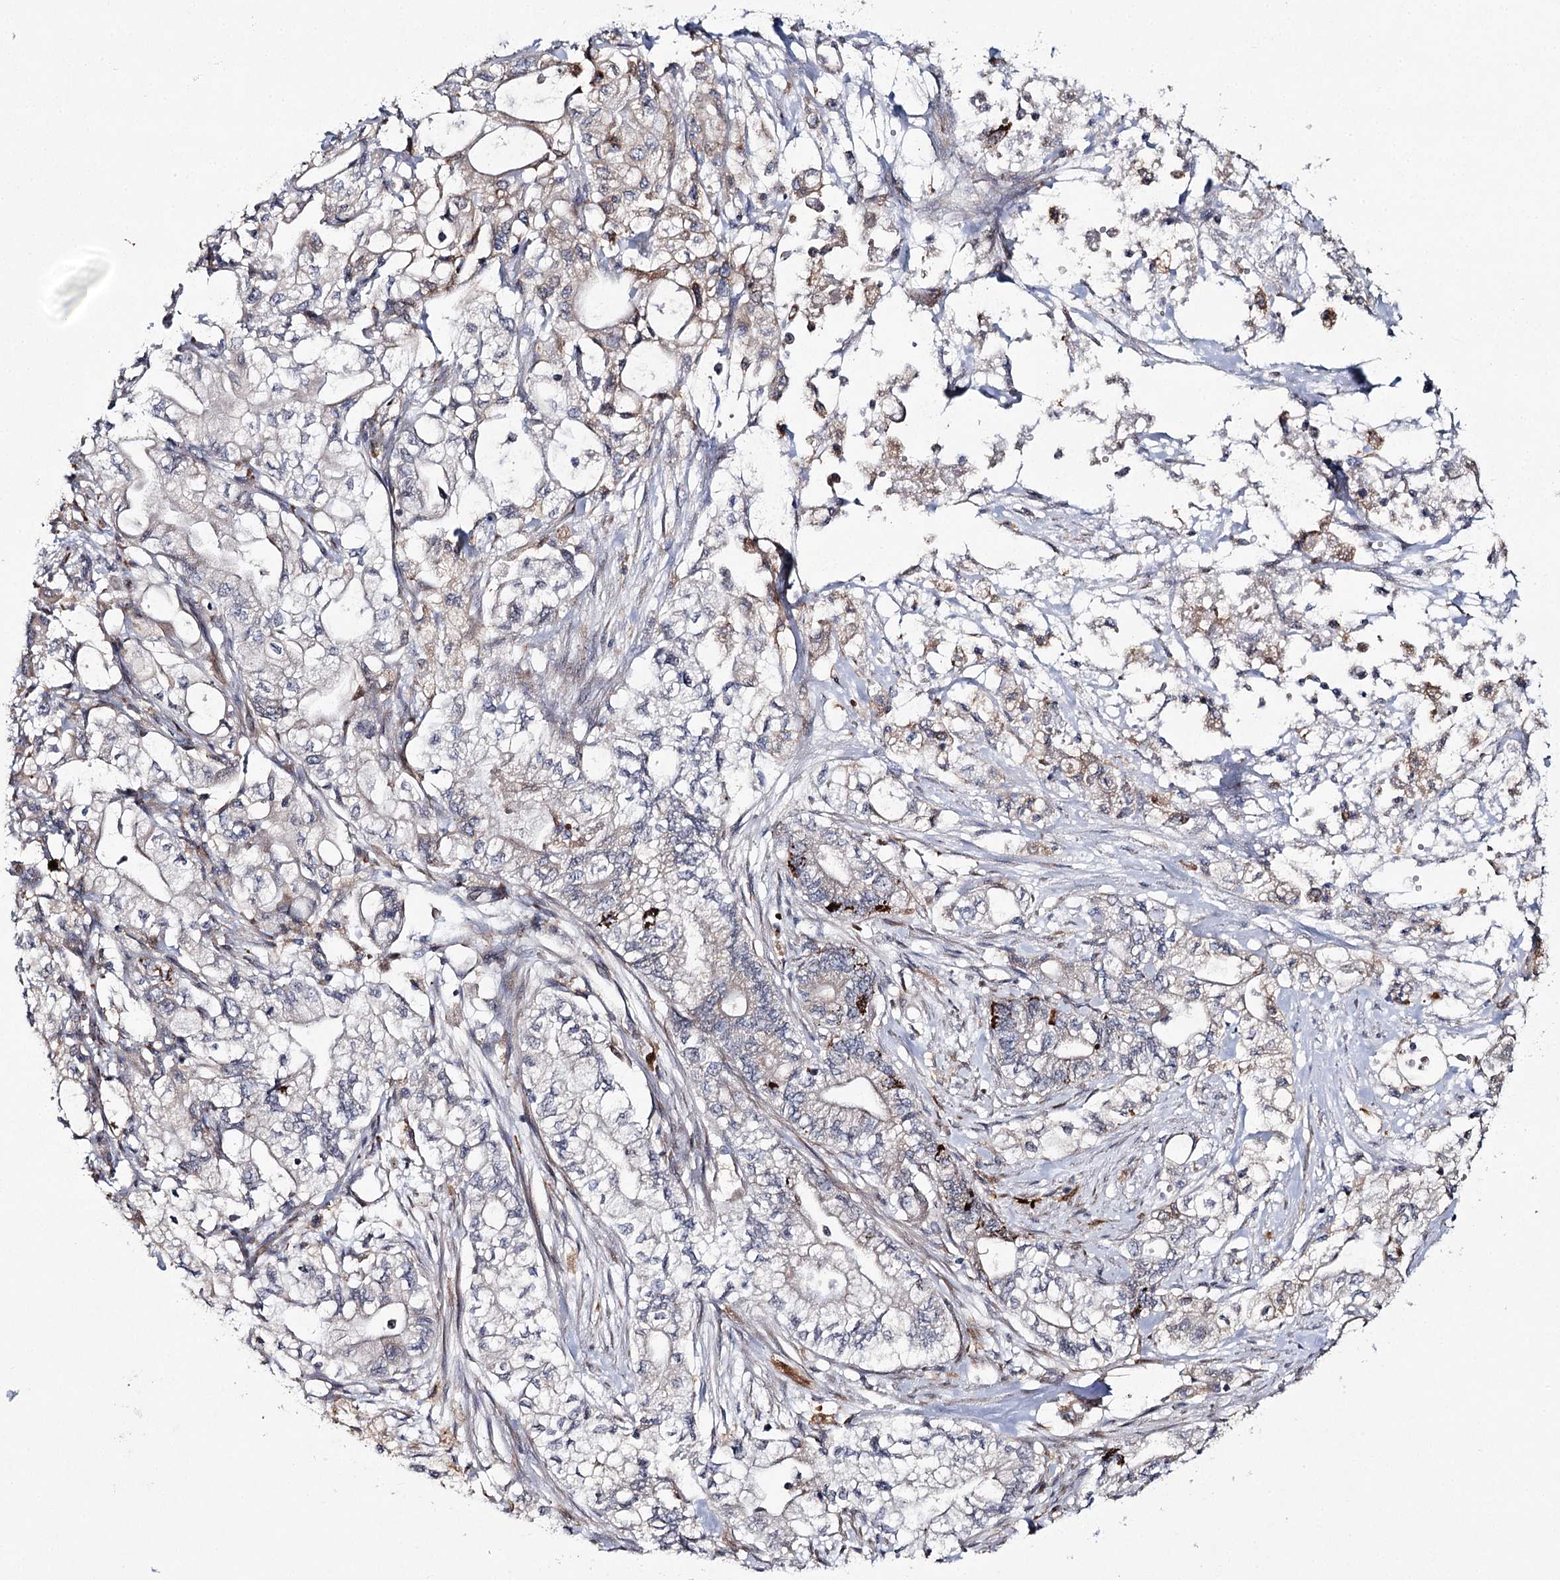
{"staining": {"intensity": "negative", "quantity": "none", "location": "none"}, "tissue": "pancreatic cancer", "cell_type": "Tumor cells", "image_type": "cancer", "snomed": [{"axis": "morphology", "description": "Adenocarcinoma, NOS"}, {"axis": "topography", "description": "Pancreas"}], "caption": "Immunohistochemistry (IHC) histopathology image of human pancreatic cancer stained for a protein (brown), which demonstrates no expression in tumor cells.", "gene": "WDR36", "patient": {"sex": "male", "age": 79}}